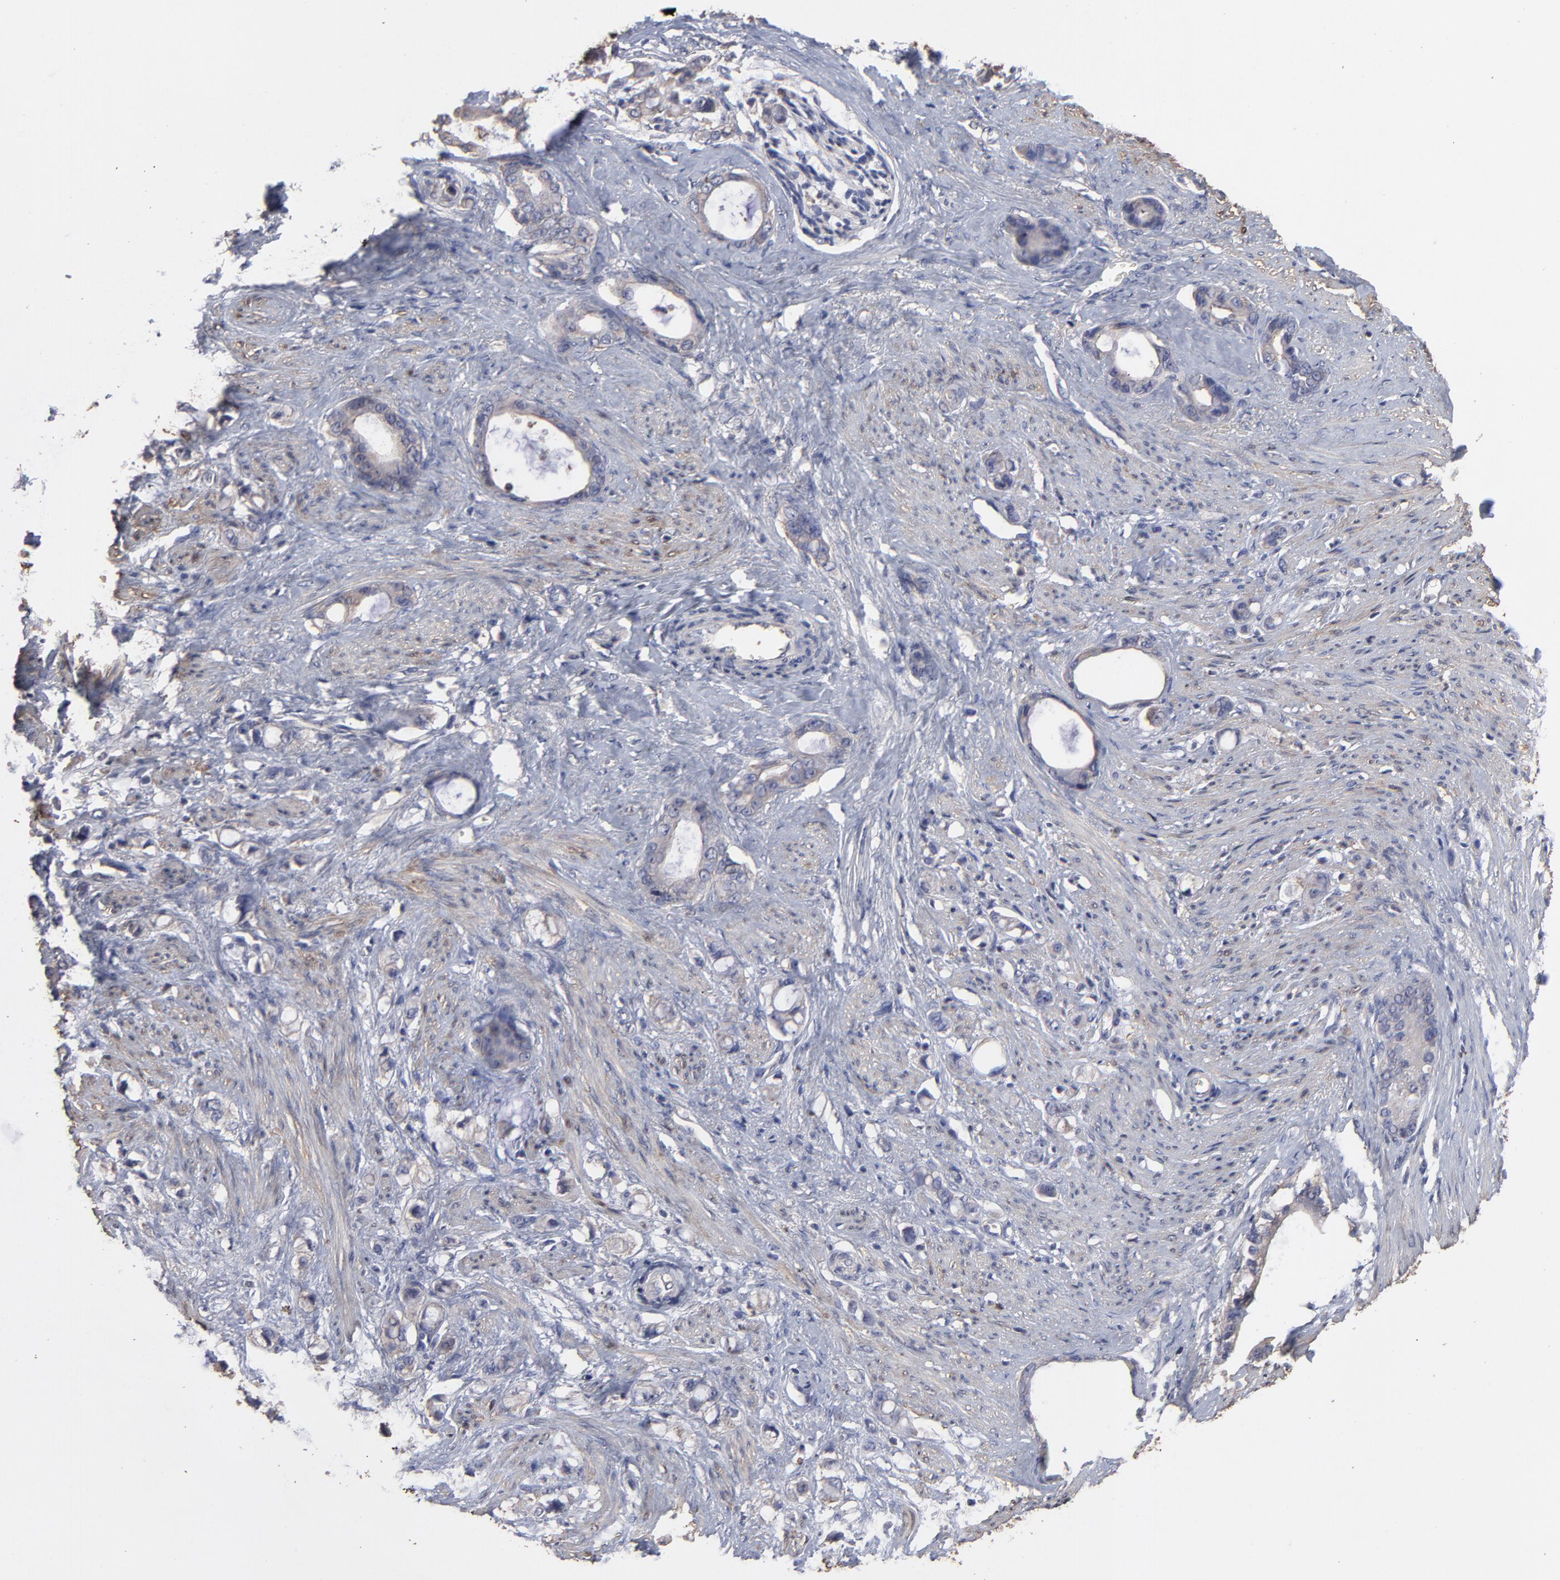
{"staining": {"intensity": "weak", "quantity": ">75%", "location": "cytoplasmic/membranous"}, "tissue": "stomach cancer", "cell_type": "Tumor cells", "image_type": "cancer", "snomed": [{"axis": "morphology", "description": "Adenocarcinoma, NOS"}, {"axis": "topography", "description": "Stomach"}], "caption": "This is an image of IHC staining of adenocarcinoma (stomach), which shows weak staining in the cytoplasmic/membranous of tumor cells.", "gene": "TANGO2", "patient": {"sex": "female", "age": 75}}